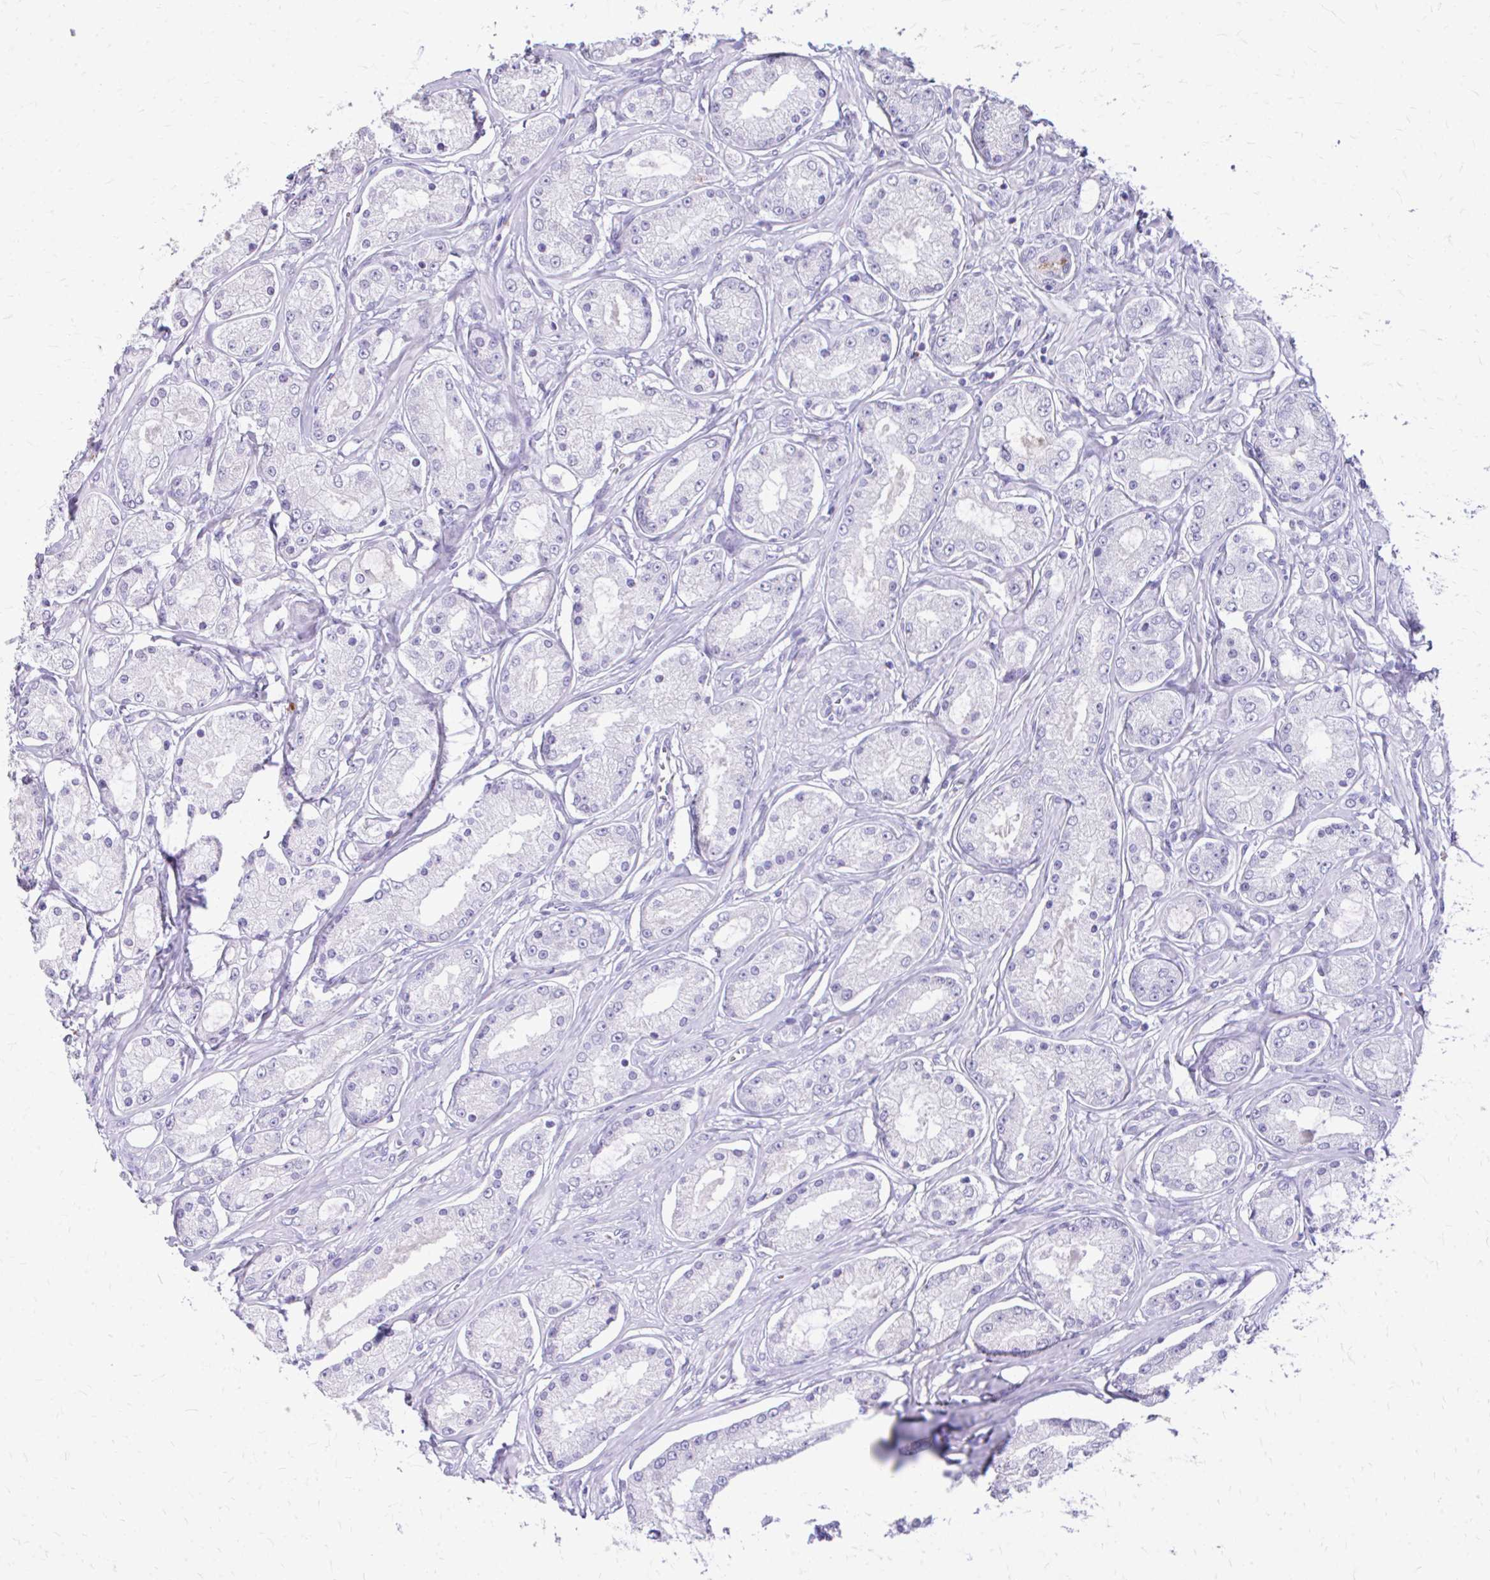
{"staining": {"intensity": "negative", "quantity": "none", "location": "none"}, "tissue": "prostate cancer", "cell_type": "Tumor cells", "image_type": "cancer", "snomed": [{"axis": "morphology", "description": "Adenocarcinoma, High grade"}, {"axis": "topography", "description": "Prostate"}], "caption": "DAB (3,3'-diaminobenzidine) immunohistochemical staining of adenocarcinoma (high-grade) (prostate) exhibits no significant positivity in tumor cells. The staining was performed using DAB (3,3'-diaminobenzidine) to visualize the protein expression in brown, while the nuclei were stained in blue with hematoxylin (Magnification: 20x).", "gene": "CFH", "patient": {"sex": "male", "age": 66}}